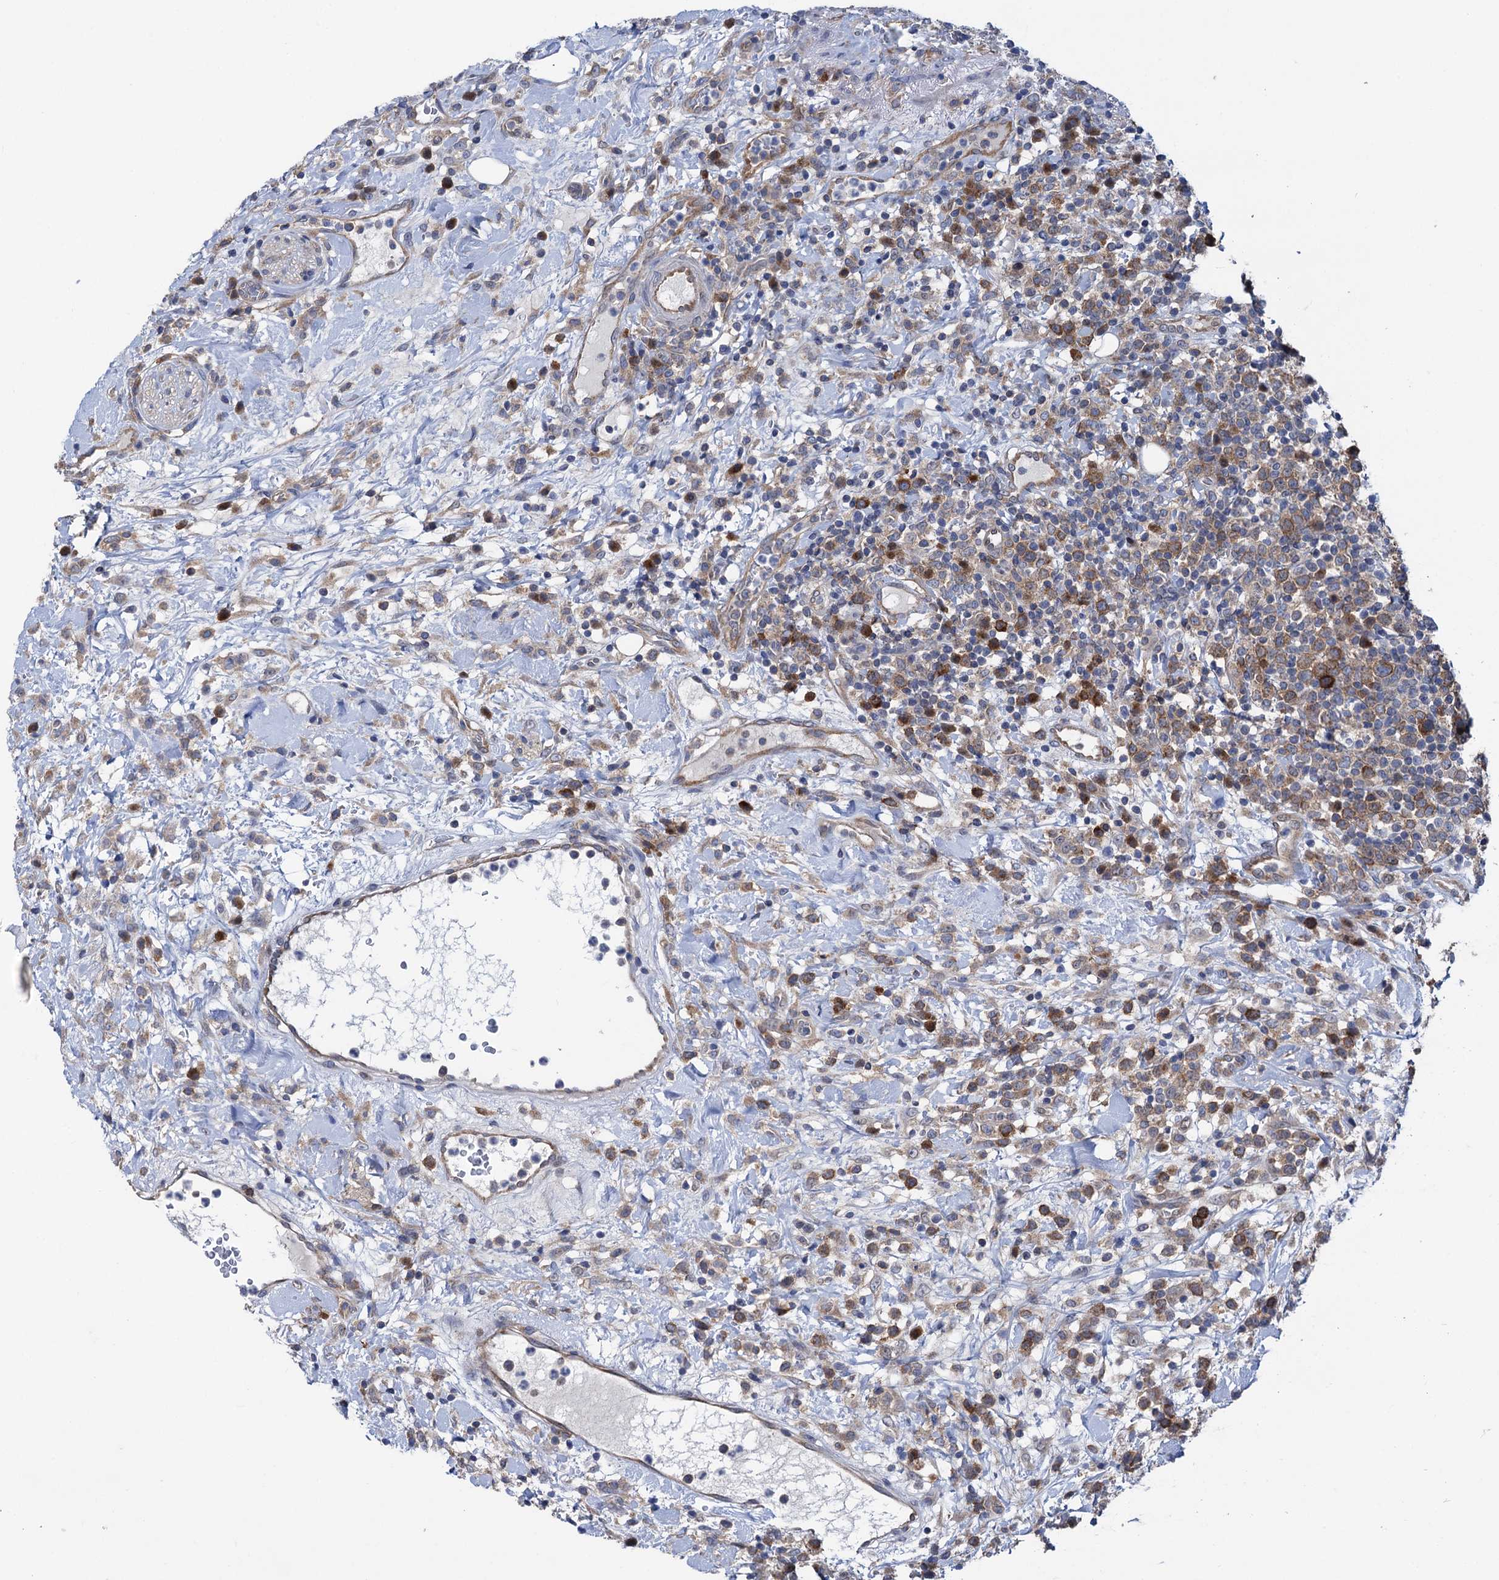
{"staining": {"intensity": "moderate", "quantity": ">75%", "location": "cytoplasmic/membranous"}, "tissue": "lymphoma", "cell_type": "Tumor cells", "image_type": "cancer", "snomed": [{"axis": "morphology", "description": "Malignant lymphoma, non-Hodgkin's type, High grade"}, {"axis": "topography", "description": "Colon"}], "caption": "An immunohistochemistry (IHC) image of neoplastic tissue is shown. Protein staining in brown labels moderate cytoplasmic/membranous positivity in lymphoma within tumor cells.", "gene": "ZNRD2", "patient": {"sex": "female", "age": 53}}